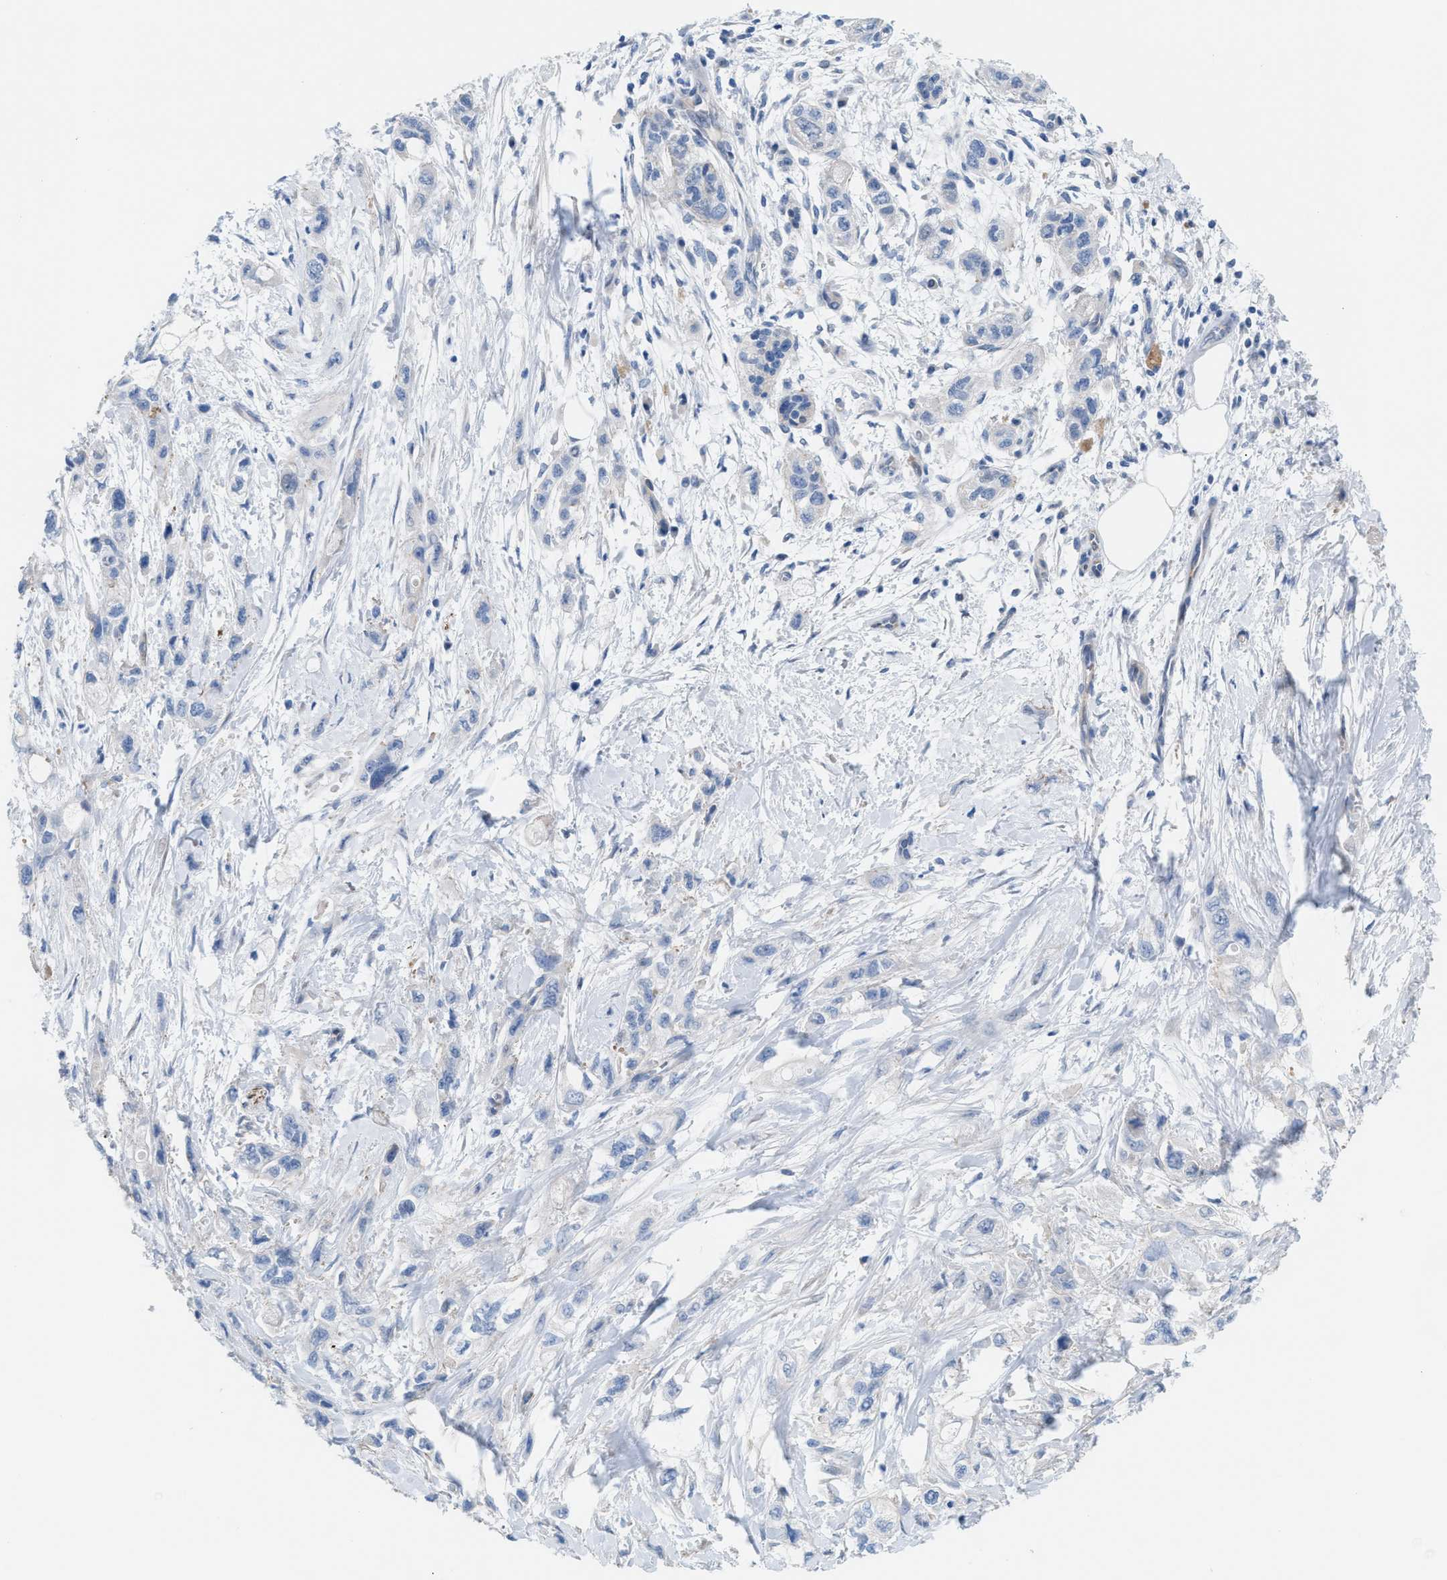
{"staining": {"intensity": "negative", "quantity": "none", "location": "none"}, "tissue": "pancreatic cancer", "cell_type": "Tumor cells", "image_type": "cancer", "snomed": [{"axis": "morphology", "description": "Adenocarcinoma, NOS"}, {"axis": "topography", "description": "Pancreas"}], "caption": "Immunohistochemical staining of human adenocarcinoma (pancreatic) exhibits no significant positivity in tumor cells.", "gene": "MPP3", "patient": {"sex": "male", "age": 74}}